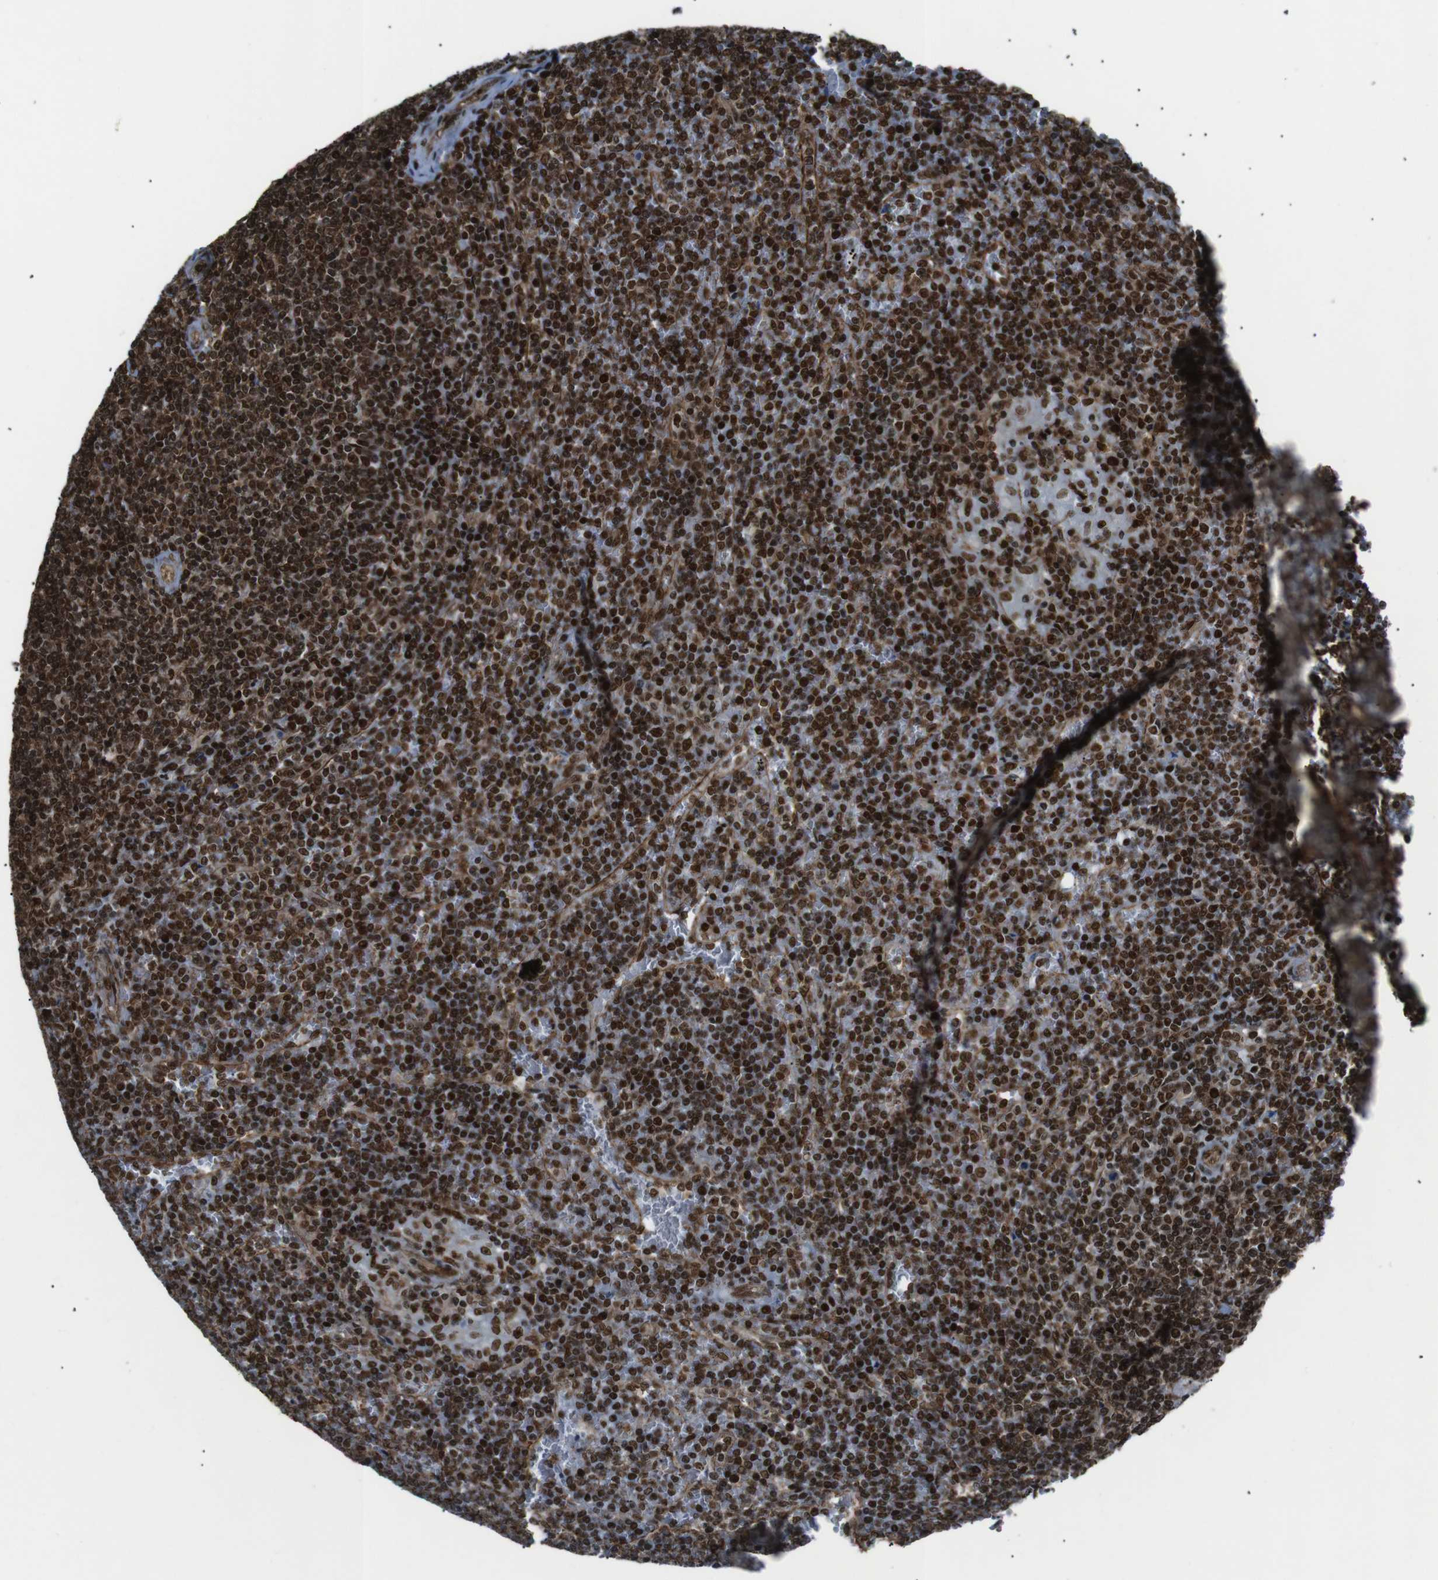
{"staining": {"intensity": "strong", "quantity": ">75%", "location": "nuclear"}, "tissue": "lymphoma", "cell_type": "Tumor cells", "image_type": "cancer", "snomed": [{"axis": "morphology", "description": "Malignant lymphoma, non-Hodgkin's type, Low grade"}, {"axis": "topography", "description": "Spleen"}], "caption": "Immunohistochemistry (IHC) of human low-grade malignant lymphoma, non-Hodgkin's type reveals high levels of strong nuclear expression in approximately >75% of tumor cells.", "gene": "HNRNPU", "patient": {"sex": "female", "age": 19}}